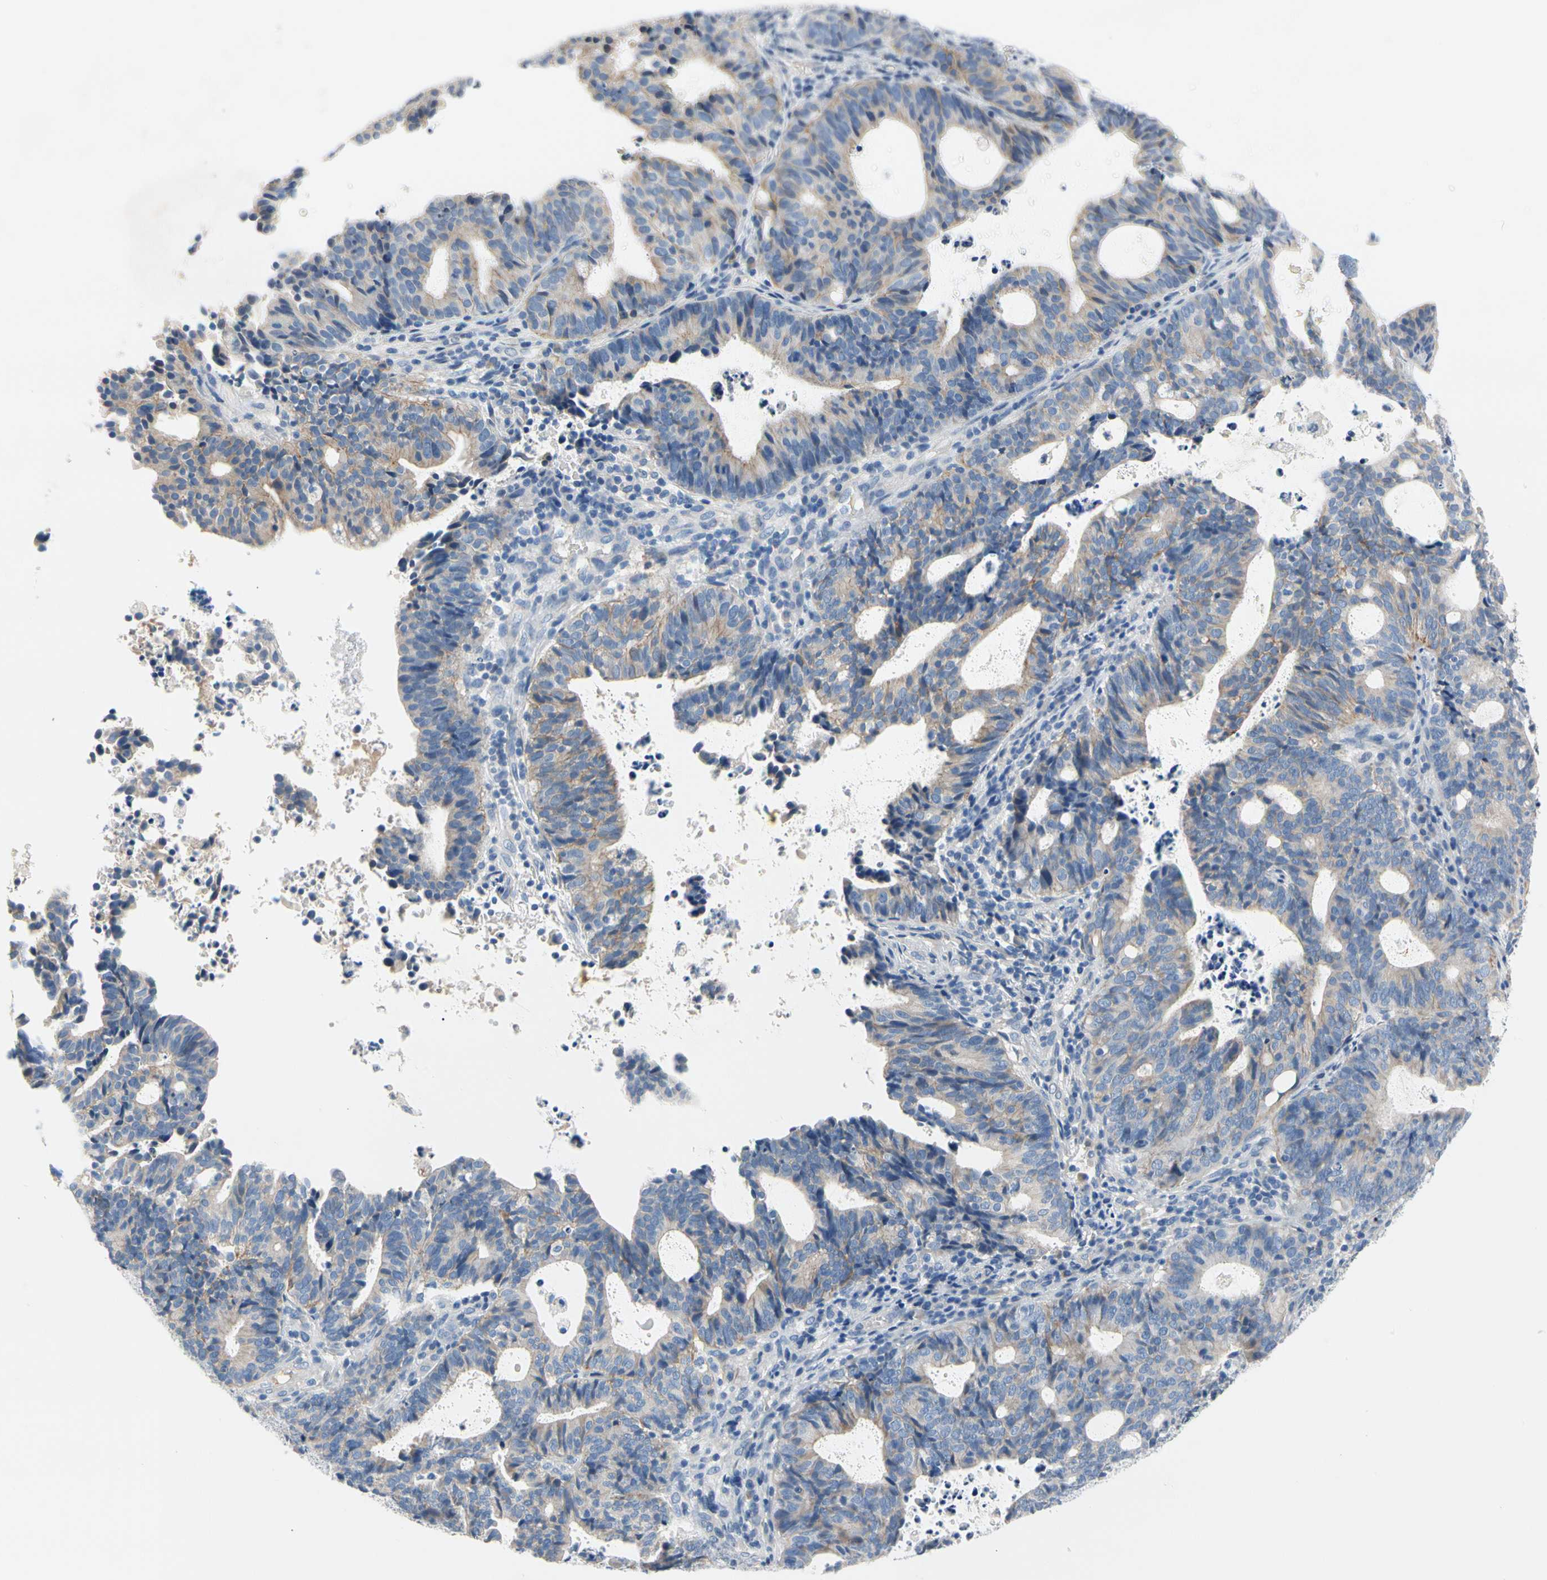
{"staining": {"intensity": "weak", "quantity": ">75%", "location": "cytoplasmic/membranous"}, "tissue": "endometrial cancer", "cell_type": "Tumor cells", "image_type": "cancer", "snomed": [{"axis": "morphology", "description": "Adenocarcinoma, NOS"}, {"axis": "topography", "description": "Uterus"}], "caption": "The histopathology image demonstrates immunohistochemical staining of adenocarcinoma (endometrial). There is weak cytoplasmic/membranous staining is identified in about >75% of tumor cells.", "gene": "CA14", "patient": {"sex": "female", "age": 83}}